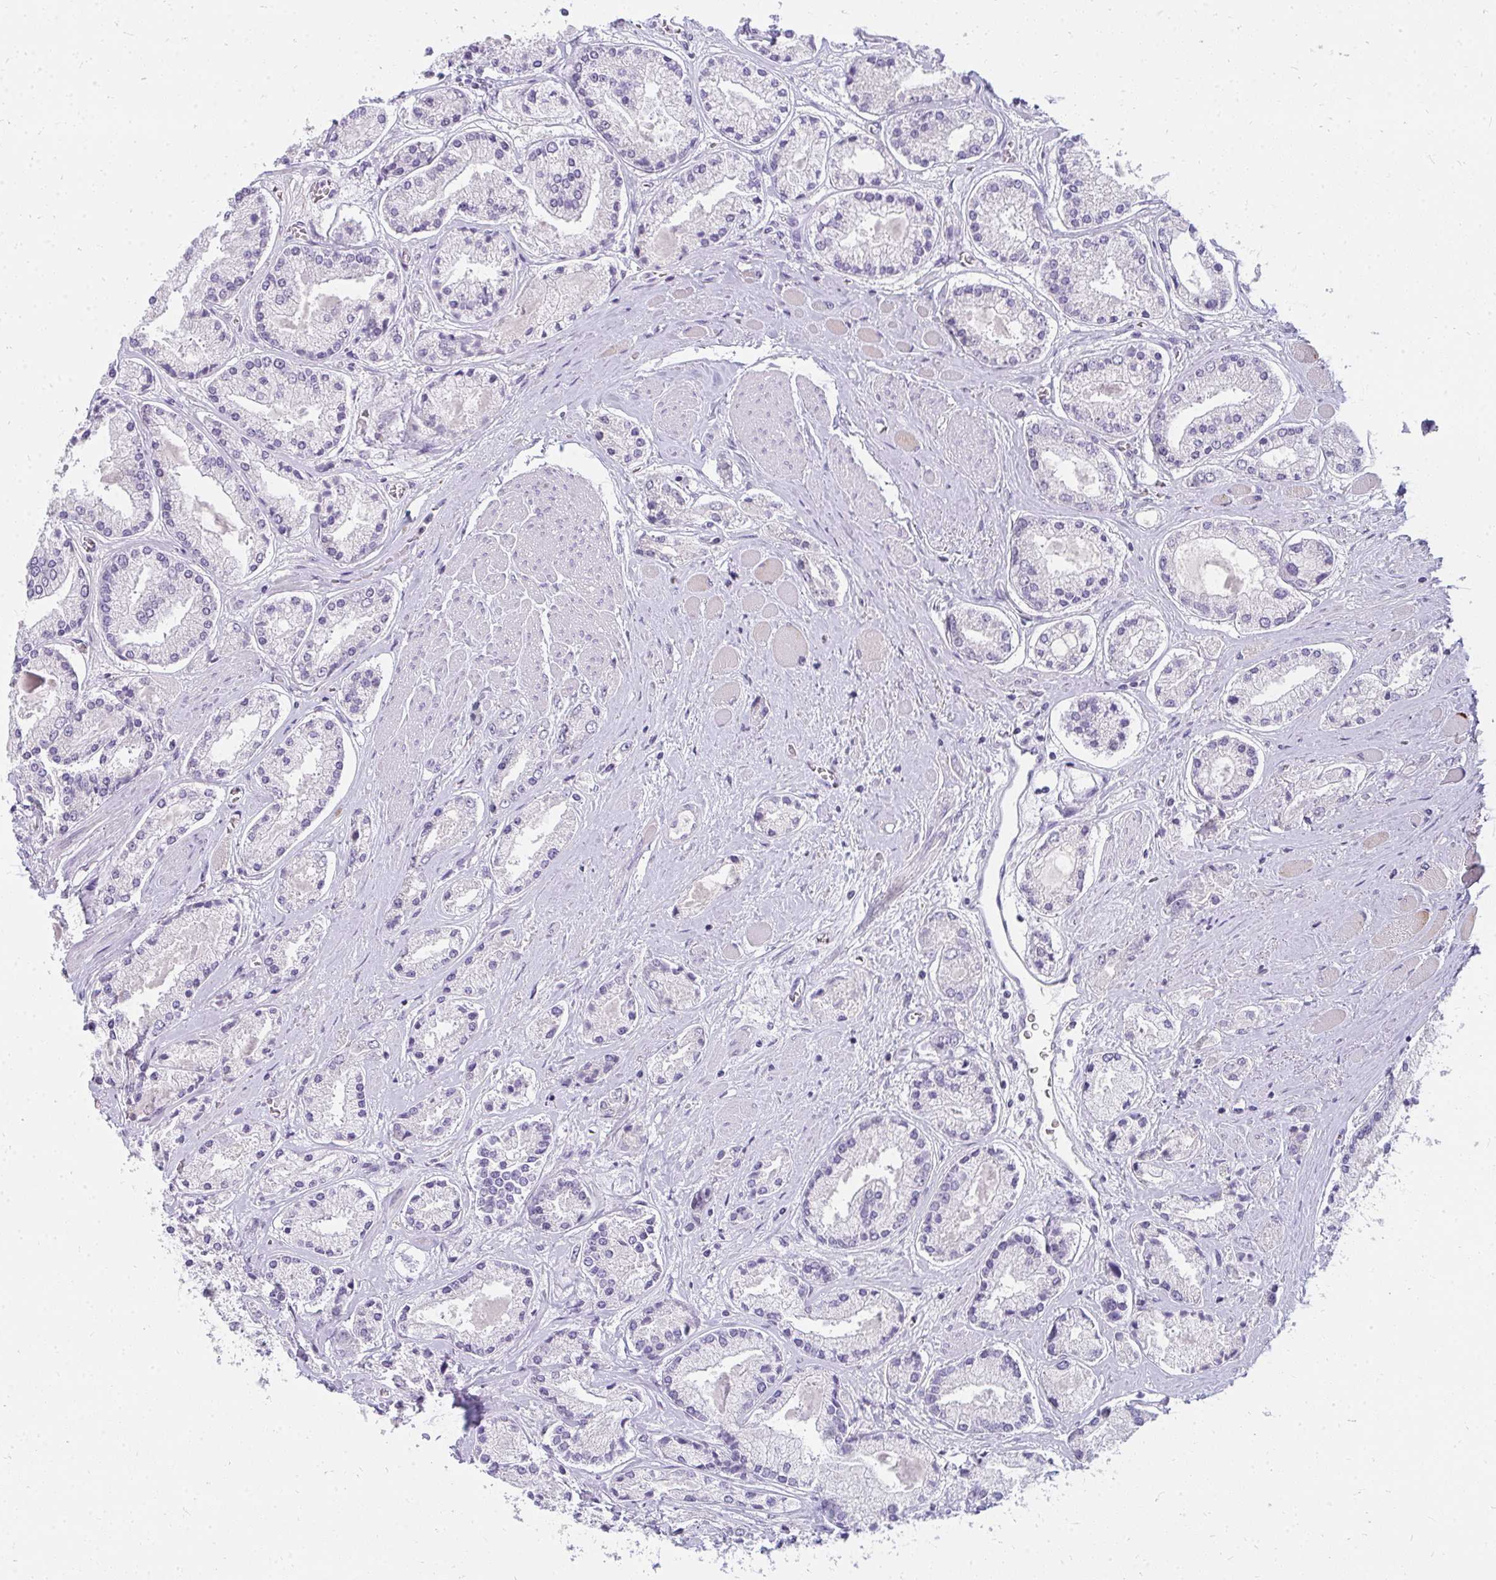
{"staining": {"intensity": "negative", "quantity": "none", "location": "none"}, "tissue": "prostate cancer", "cell_type": "Tumor cells", "image_type": "cancer", "snomed": [{"axis": "morphology", "description": "Adenocarcinoma, High grade"}, {"axis": "topography", "description": "Prostate"}], "caption": "Human prostate high-grade adenocarcinoma stained for a protein using IHC exhibits no expression in tumor cells.", "gene": "PPP1R3G", "patient": {"sex": "male", "age": 67}}